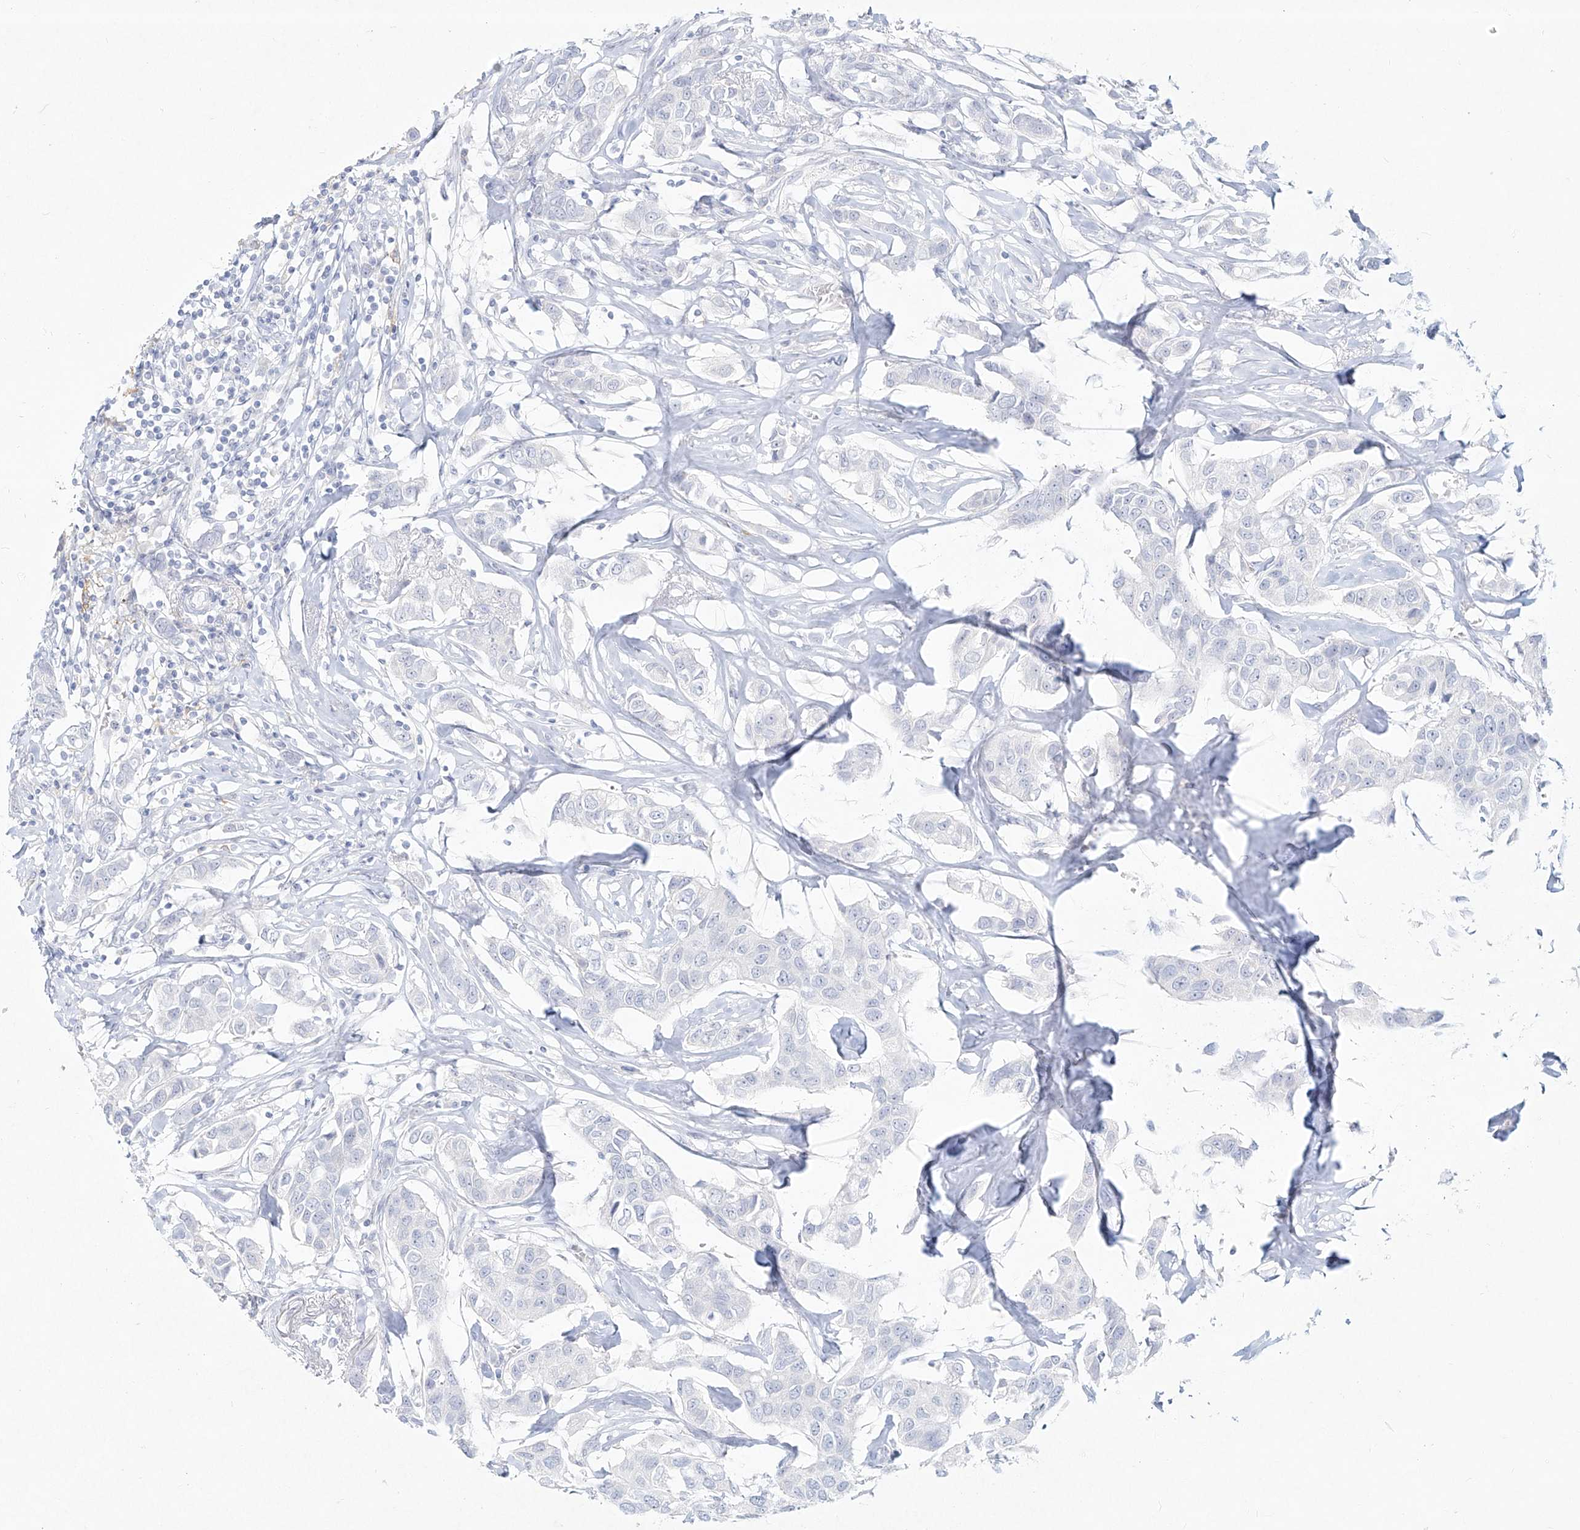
{"staining": {"intensity": "negative", "quantity": "none", "location": "none"}, "tissue": "breast cancer", "cell_type": "Tumor cells", "image_type": "cancer", "snomed": [{"axis": "morphology", "description": "Duct carcinoma"}, {"axis": "topography", "description": "Breast"}], "caption": "The micrograph demonstrates no significant positivity in tumor cells of breast cancer (invasive ductal carcinoma).", "gene": "CD209", "patient": {"sex": "female", "age": 80}}